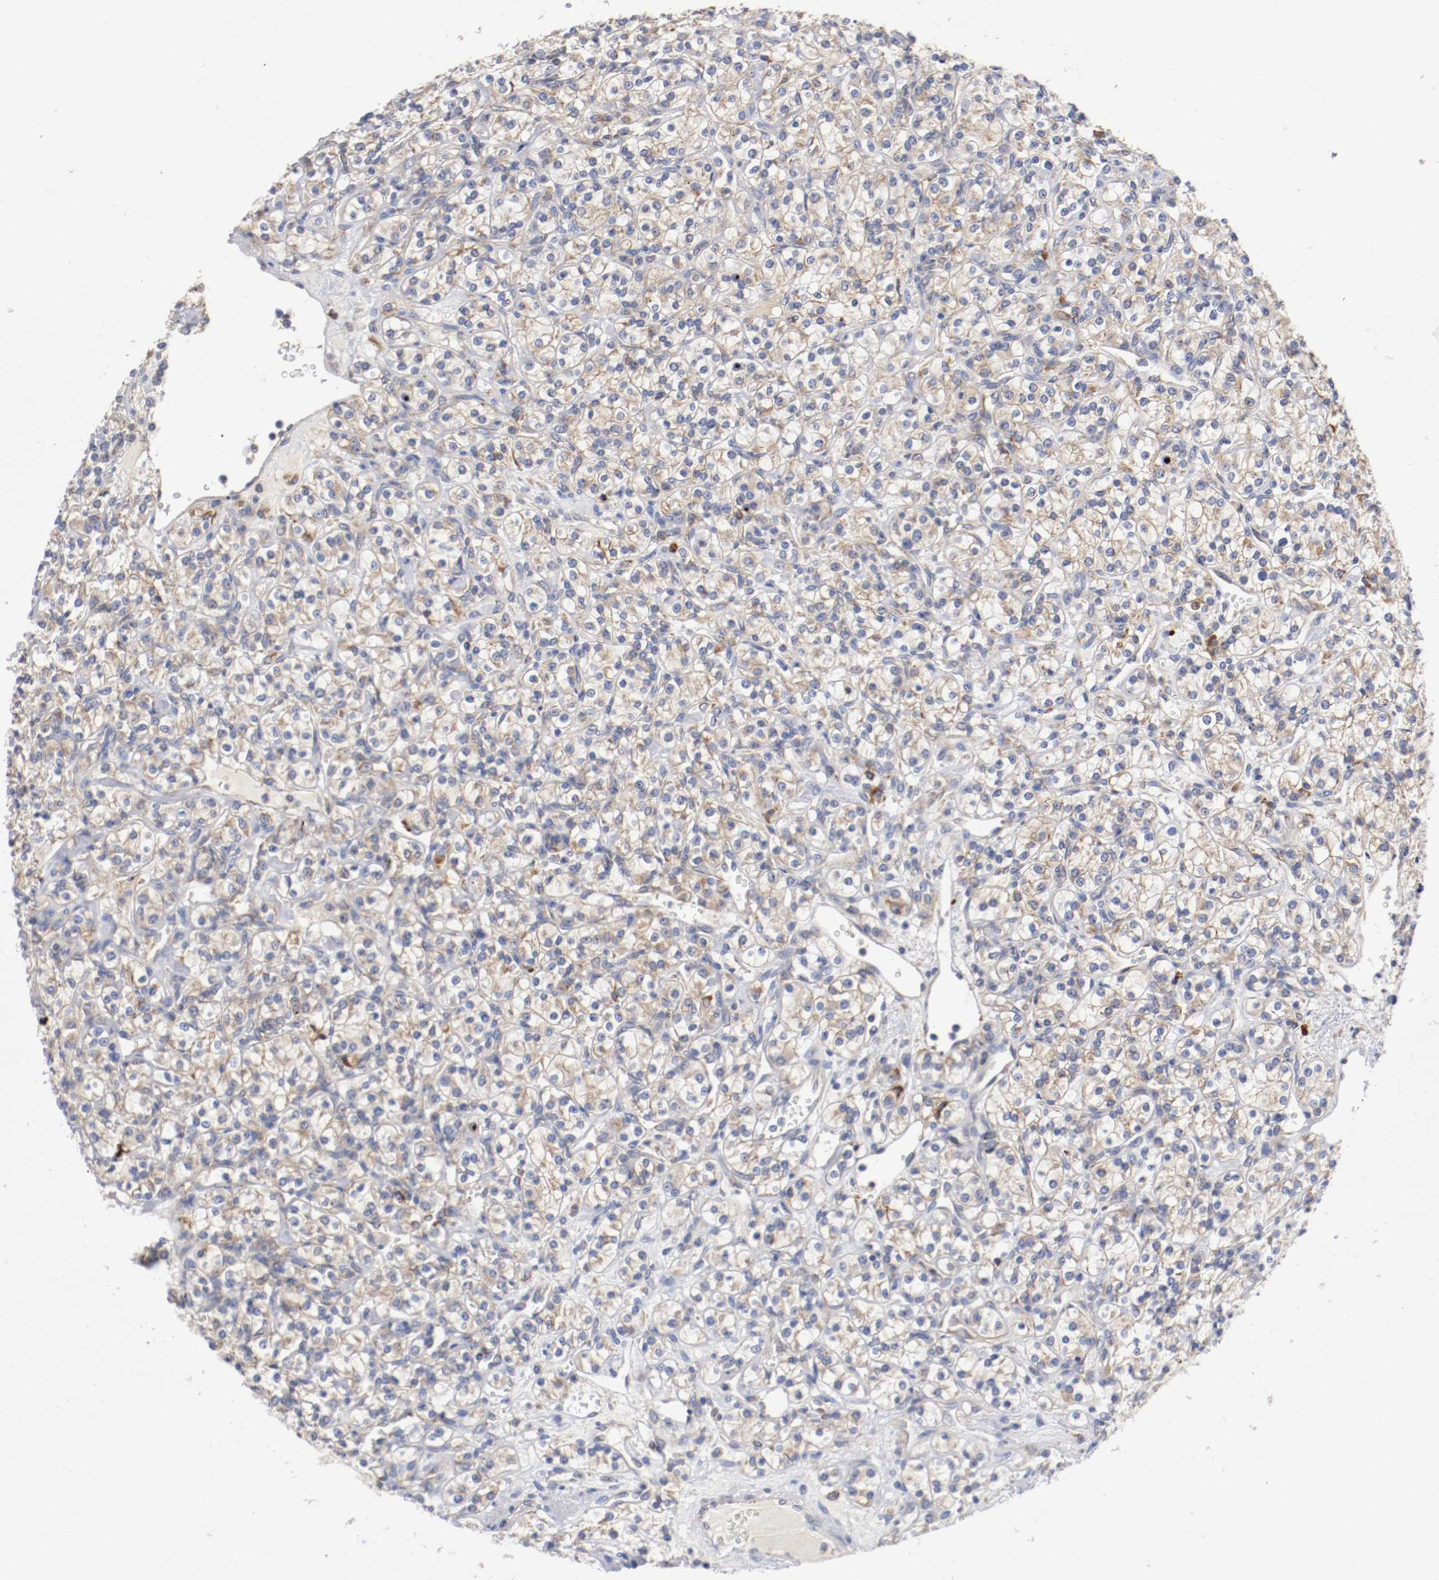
{"staining": {"intensity": "weak", "quantity": ">75%", "location": "cytoplasmic/membranous"}, "tissue": "renal cancer", "cell_type": "Tumor cells", "image_type": "cancer", "snomed": [{"axis": "morphology", "description": "Adenocarcinoma, NOS"}, {"axis": "topography", "description": "Kidney"}], "caption": "This micrograph shows adenocarcinoma (renal) stained with immunohistochemistry to label a protein in brown. The cytoplasmic/membranous of tumor cells show weak positivity for the protein. Nuclei are counter-stained blue.", "gene": "TRAF2", "patient": {"sex": "male", "age": 77}}